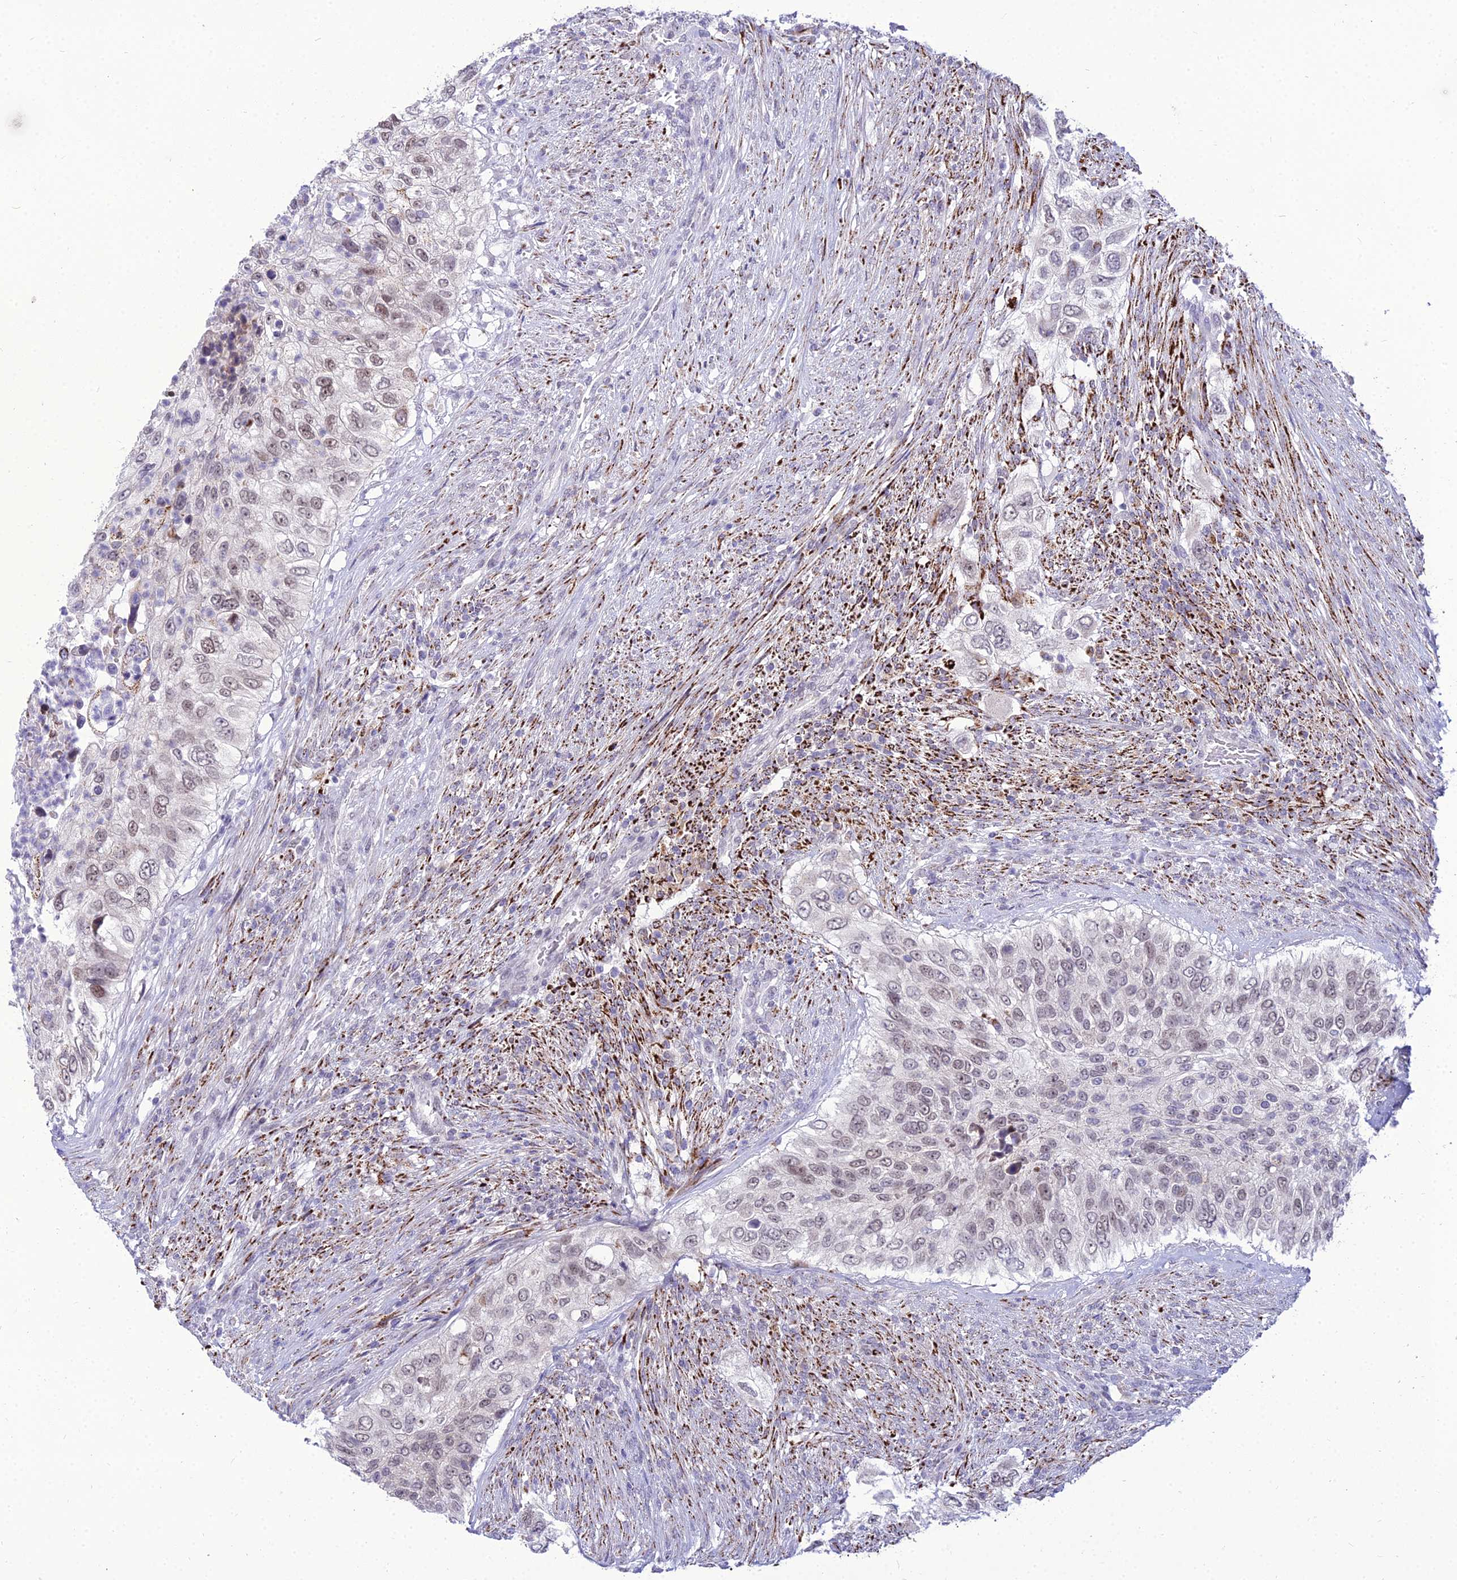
{"staining": {"intensity": "weak", "quantity": "25%-75%", "location": "nuclear"}, "tissue": "urothelial cancer", "cell_type": "Tumor cells", "image_type": "cancer", "snomed": [{"axis": "morphology", "description": "Urothelial carcinoma, High grade"}, {"axis": "topography", "description": "Urinary bladder"}], "caption": "Tumor cells reveal low levels of weak nuclear expression in approximately 25%-75% of cells in human high-grade urothelial carcinoma.", "gene": "C6orf163", "patient": {"sex": "female", "age": 60}}